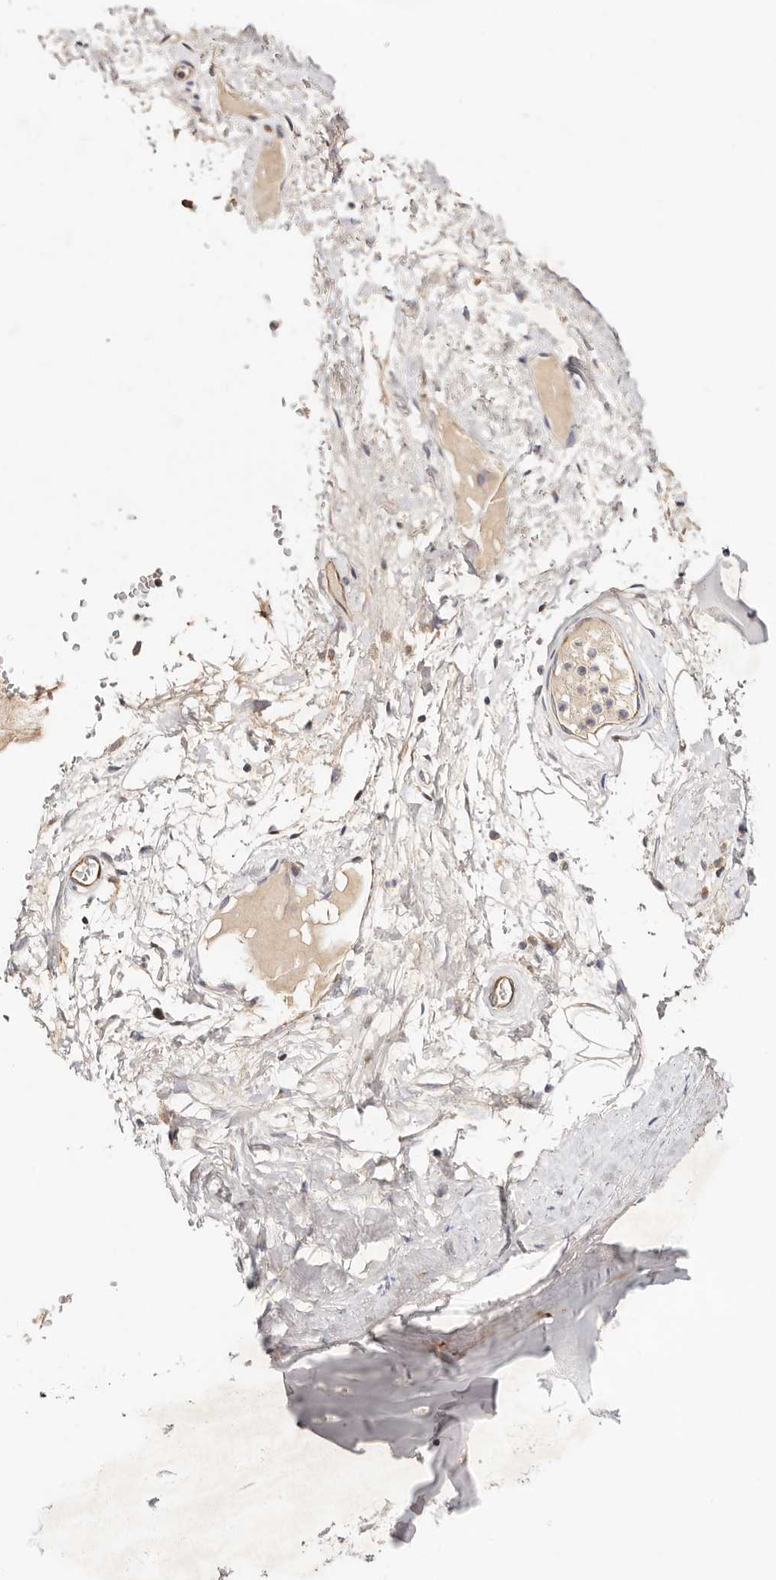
{"staining": {"intensity": "negative", "quantity": "none", "location": "none"}, "tissue": "adipose tissue", "cell_type": "Adipocytes", "image_type": "normal", "snomed": [{"axis": "morphology", "description": "Normal tissue, NOS"}, {"axis": "topography", "description": "Cartilage tissue"}], "caption": "Immunohistochemistry (IHC) micrograph of unremarkable adipose tissue: adipose tissue stained with DAB (3,3'-diaminobenzidine) shows no significant protein staining in adipocytes.", "gene": "GNA13", "patient": {"sex": "female", "age": 63}}